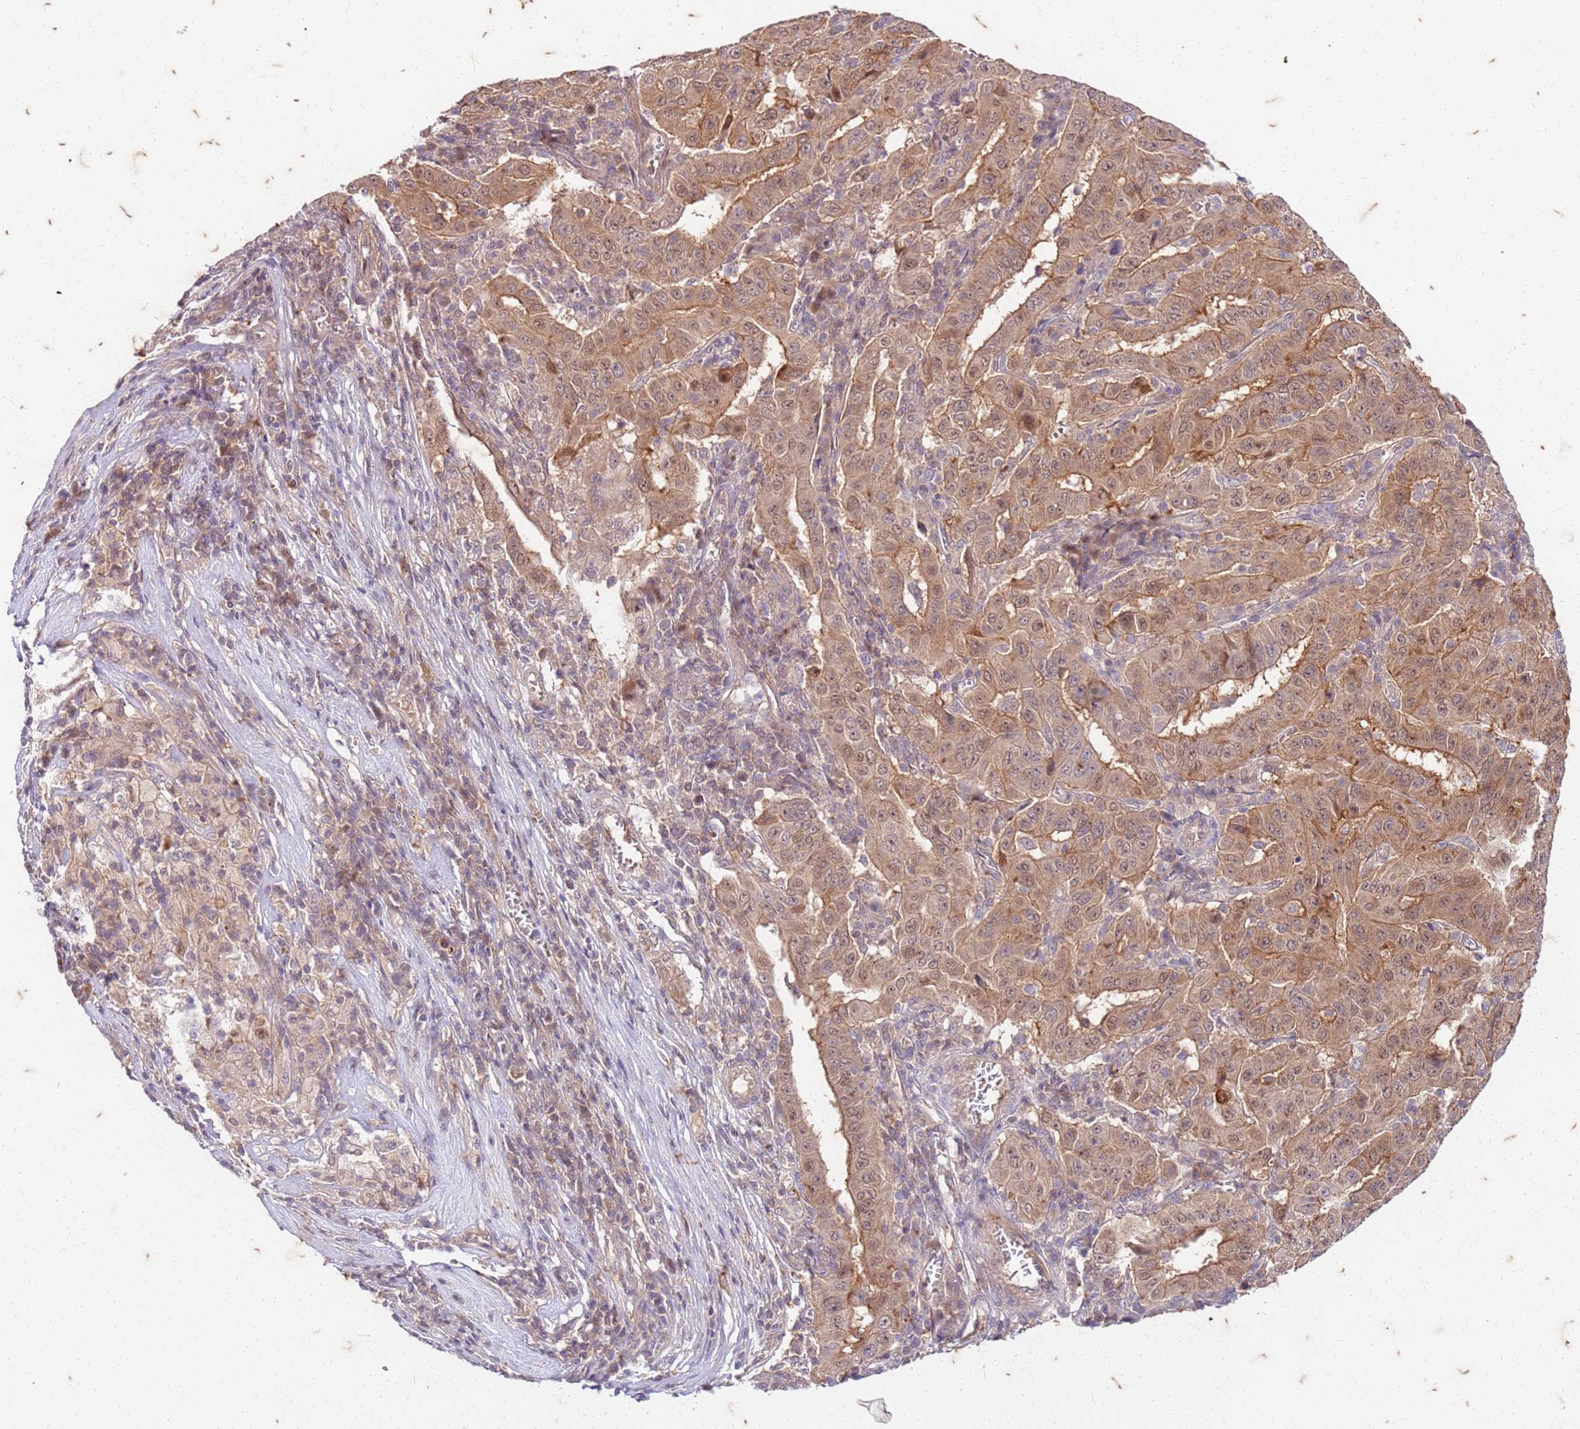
{"staining": {"intensity": "moderate", "quantity": ">75%", "location": "cytoplasmic/membranous,nuclear"}, "tissue": "pancreatic cancer", "cell_type": "Tumor cells", "image_type": "cancer", "snomed": [{"axis": "morphology", "description": "Adenocarcinoma, NOS"}, {"axis": "topography", "description": "Pancreas"}], "caption": "Immunohistochemical staining of pancreatic cancer shows moderate cytoplasmic/membranous and nuclear protein staining in about >75% of tumor cells.", "gene": "RAPGEF3", "patient": {"sex": "male", "age": 63}}